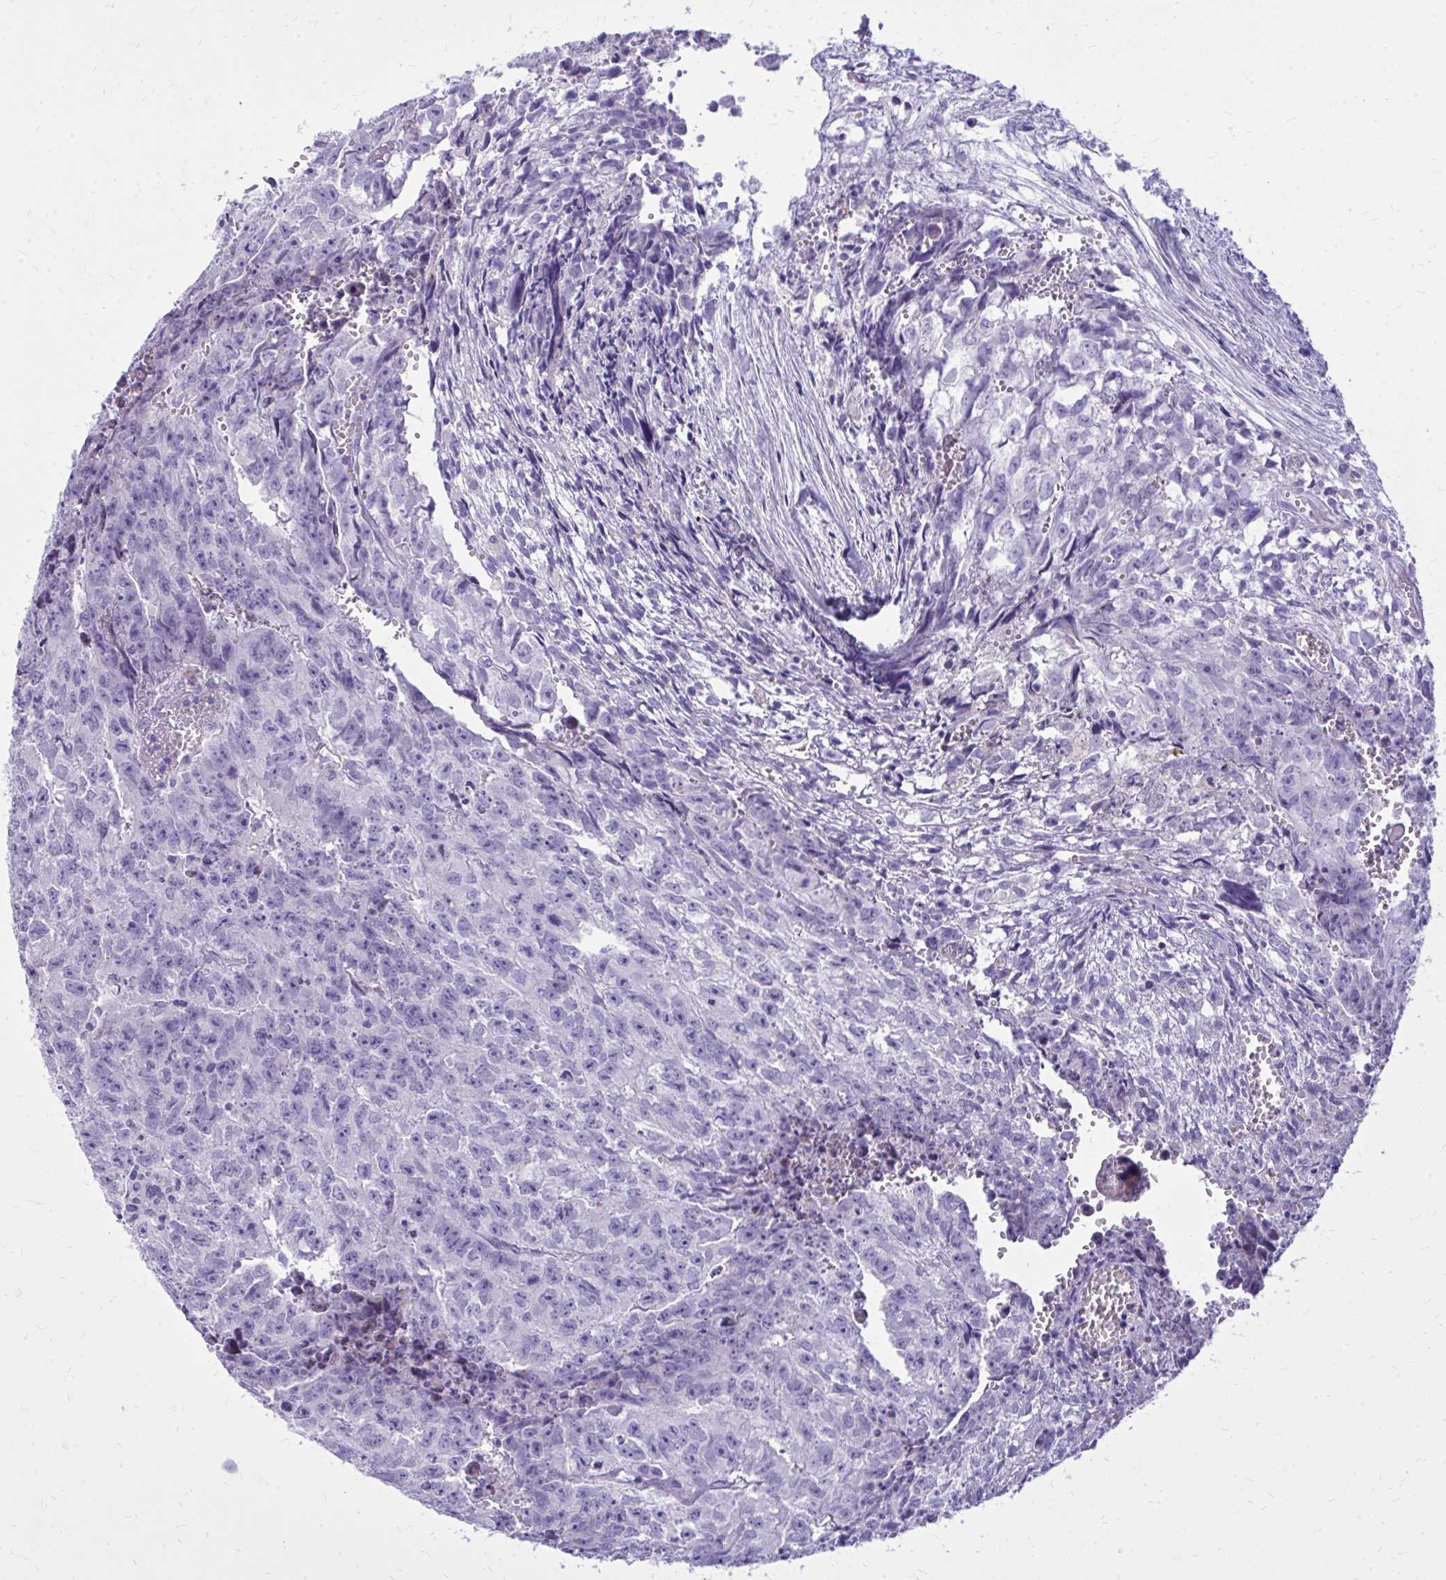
{"staining": {"intensity": "negative", "quantity": "none", "location": "none"}, "tissue": "testis cancer", "cell_type": "Tumor cells", "image_type": "cancer", "snomed": [{"axis": "morphology", "description": "Carcinoma, Embryonal, NOS"}, {"axis": "morphology", "description": "Teratoma, malignant, NOS"}, {"axis": "topography", "description": "Testis"}], "caption": "This is an immunohistochemistry micrograph of embryonal carcinoma (testis). There is no expression in tumor cells.", "gene": "BCL6B", "patient": {"sex": "male", "age": 24}}